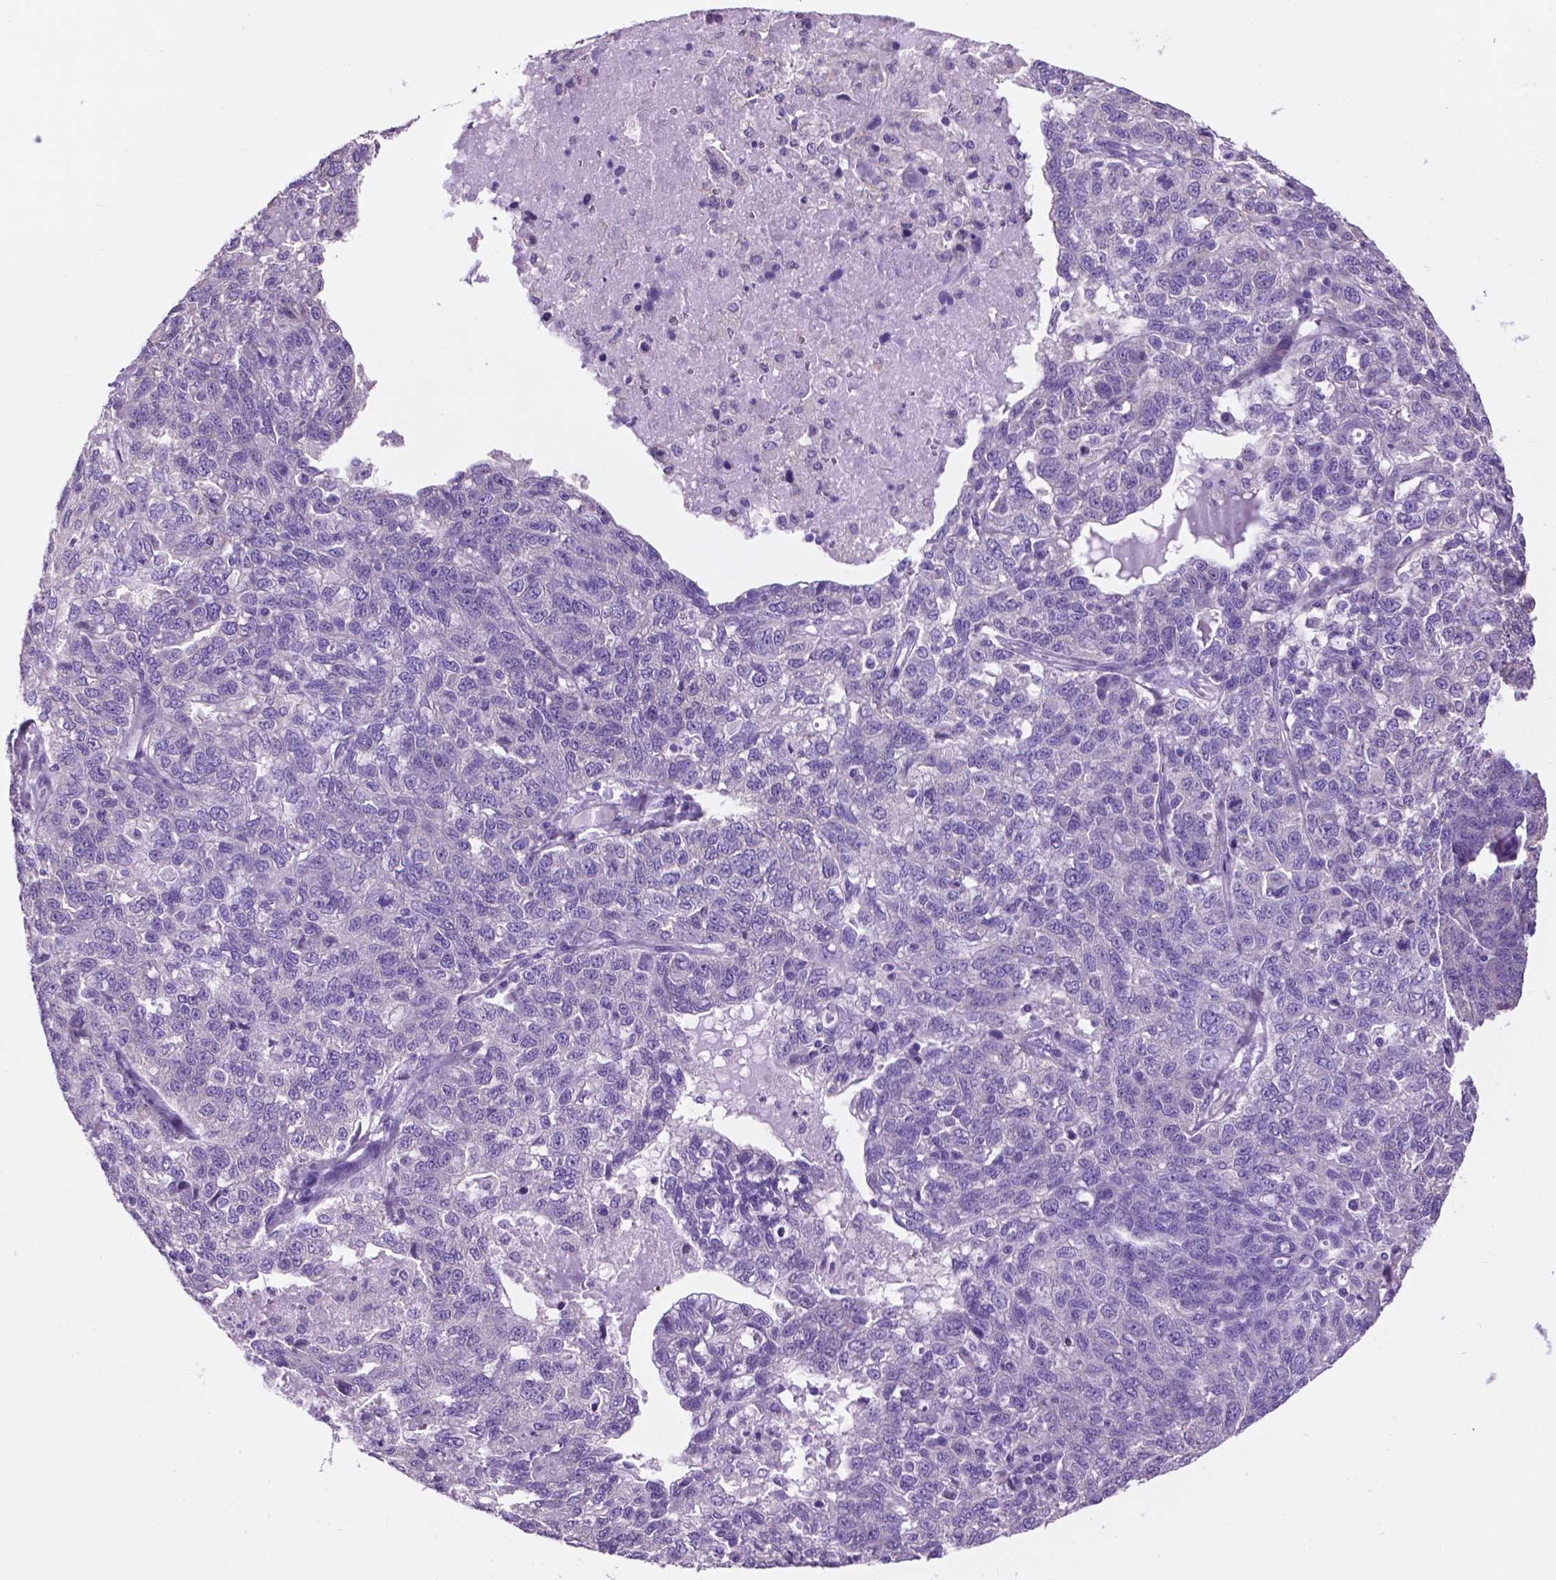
{"staining": {"intensity": "negative", "quantity": "none", "location": "none"}, "tissue": "ovarian cancer", "cell_type": "Tumor cells", "image_type": "cancer", "snomed": [{"axis": "morphology", "description": "Cystadenocarcinoma, serous, NOS"}, {"axis": "topography", "description": "Ovary"}], "caption": "Ovarian serous cystadenocarcinoma stained for a protein using immunohistochemistry (IHC) demonstrates no positivity tumor cells.", "gene": "SPDYA", "patient": {"sex": "female", "age": 71}}